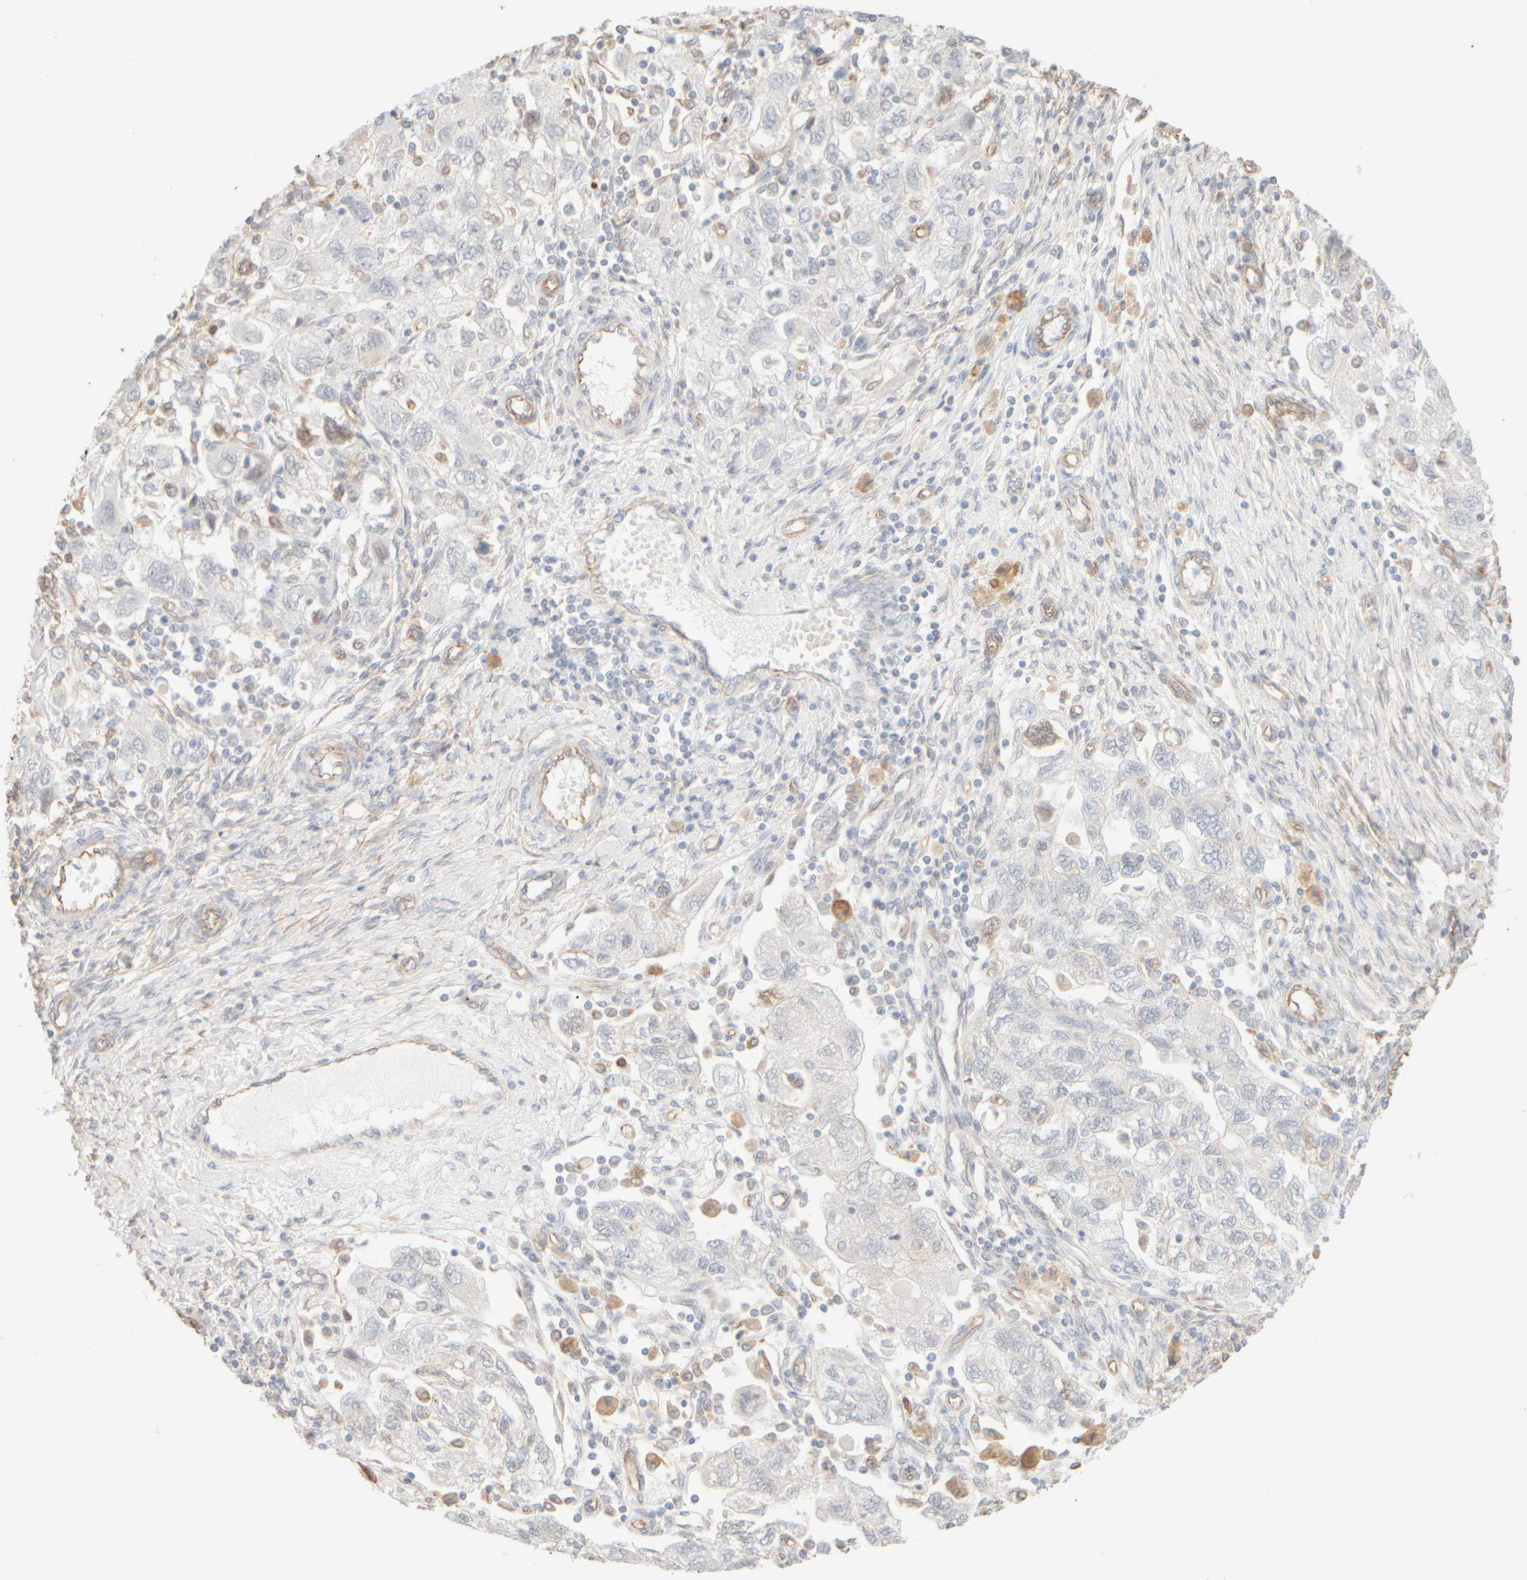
{"staining": {"intensity": "negative", "quantity": "none", "location": "none"}, "tissue": "ovarian cancer", "cell_type": "Tumor cells", "image_type": "cancer", "snomed": [{"axis": "morphology", "description": "Carcinoma, NOS"}, {"axis": "morphology", "description": "Cystadenocarcinoma, serous, NOS"}, {"axis": "topography", "description": "Ovary"}], "caption": "Tumor cells show no significant protein expression in ovarian cancer.", "gene": "KRT15", "patient": {"sex": "female", "age": 69}}